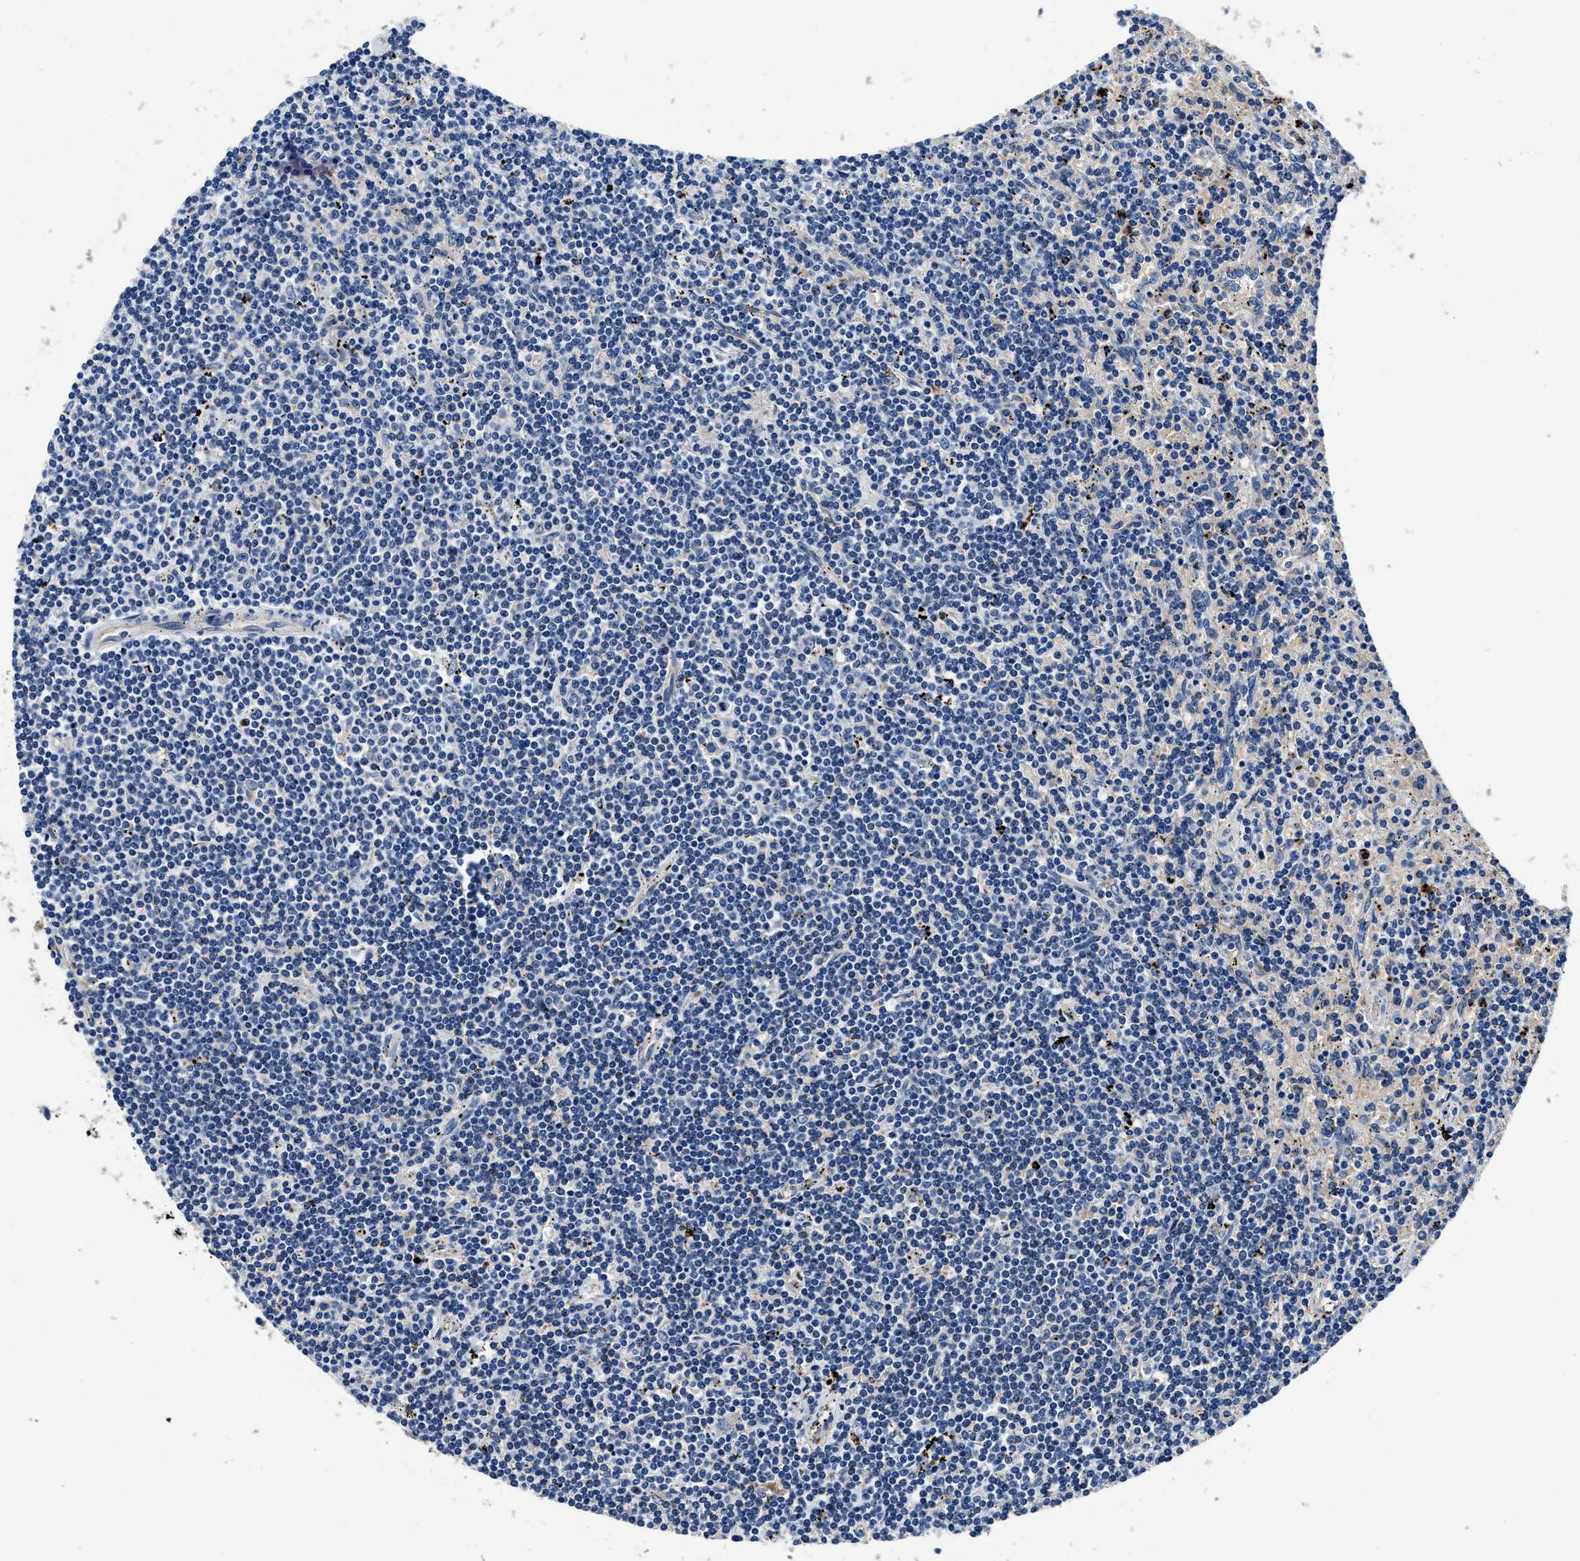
{"staining": {"intensity": "negative", "quantity": "none", "location": "none"}, "tissue": "lymphoma", "cell_type": "Tumor cells", "image_type": "cancer", "snomed": [{"axis": "morphology", "description": "Malignant lymphoma, non-Hodgkin's type, Low grade"}, {"axis": "topography", "description": "Spleen"}], "caption": "Tumor cells are negative for protein expression in human lymphoma.", "gene": "NEU1", "patient": {"sex": "male", "age": 76}}